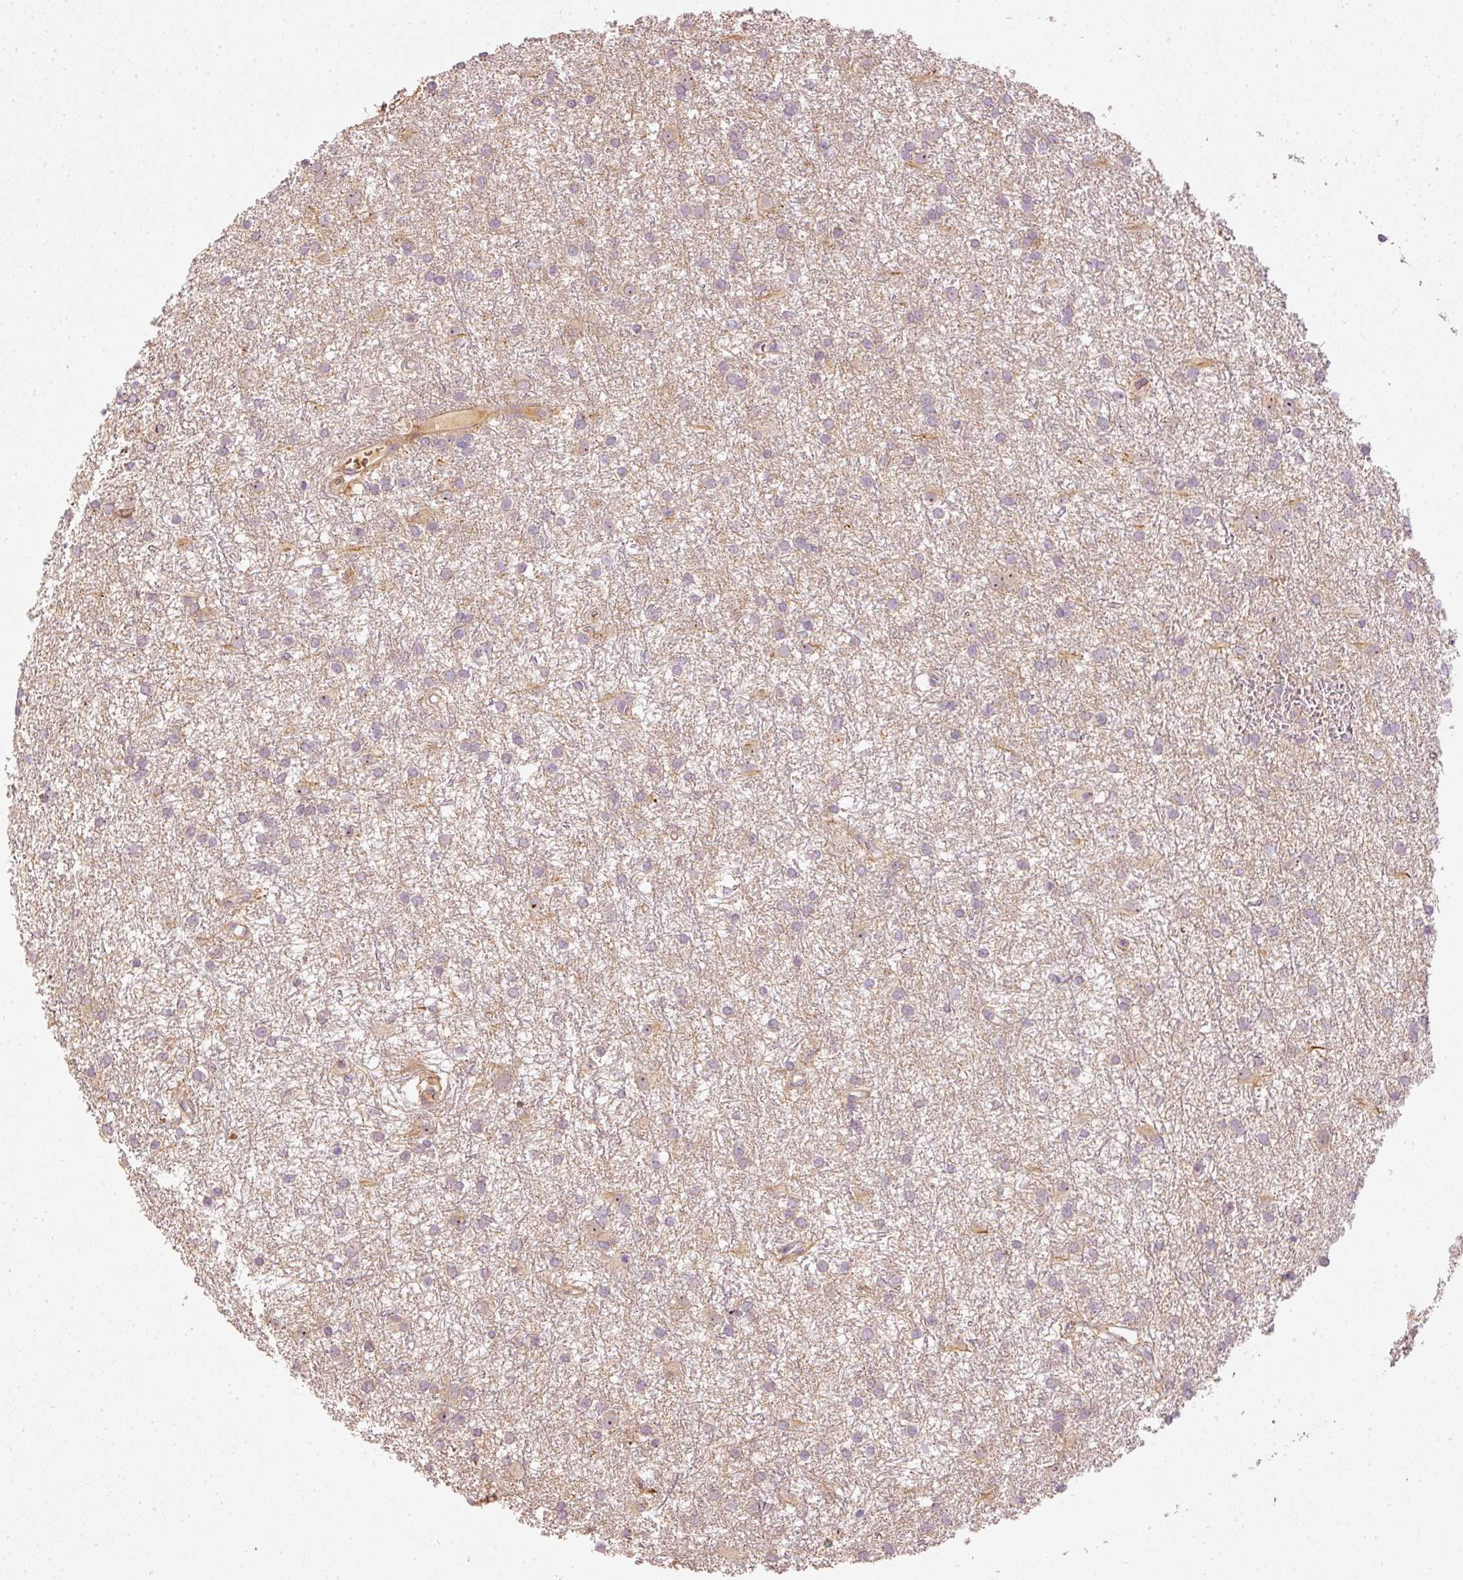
{"staining": {"intensity": "weak", "quantity": "25%-75%", "location": "cytoplasmic/membranous"}, "tissue": "glioma", "cell_type": "Tumor cells", "image_type": "cancer", "snomed": [{"axis": "morphology", "description": "Glioma, malignant, High grade"}, {"axis": "topography", "description": "Brain"}], "caption": "The histopathology image exhibits a brown stain indicating the presence of a protein in the cytoplasmic/membranous of tumor cells in glioma.", "gene": "VCAM1", "patient": {"sex": "female", "age": 50}}